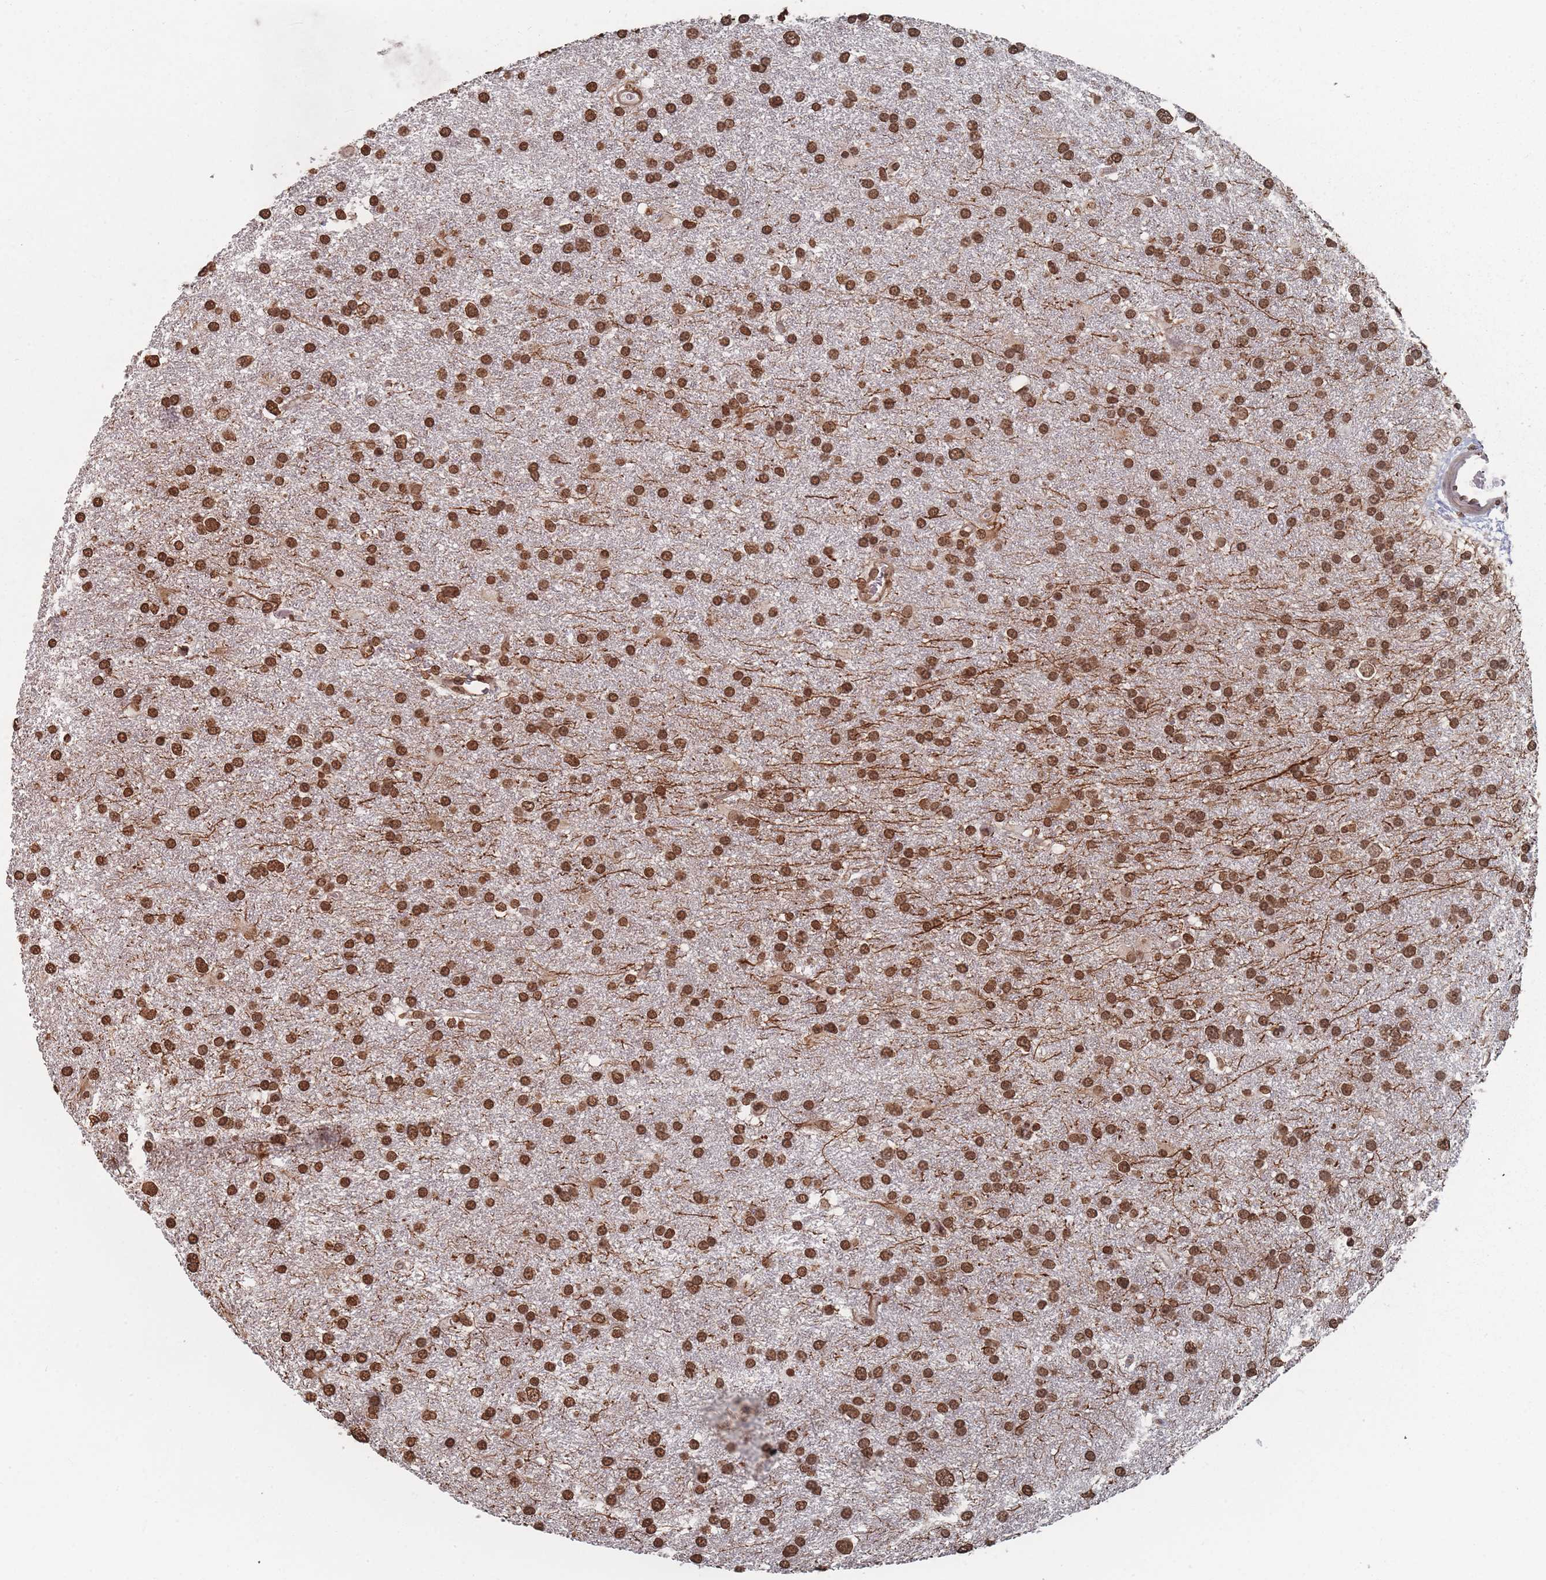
{"staining": {"intensity": "strong", "quantity": ">75%", "location": "nuclear"}, "tissue": "glioma", "cell_type": "Tumor cells", "image_type": "cancer", "snomed": [{"axis": "morphology", "description": "Glioma, malignant, Low grade"}, {"axis": "topography", "description": "Brain"}], "caption": "A high-resolution histopathology image shows IHC staining of glioma, which reveals strong nuclear positivity in approximately >75% of tumor cells.", "gene": "PLEKHG5", "patient": {"sex": "female", "age": 32}}